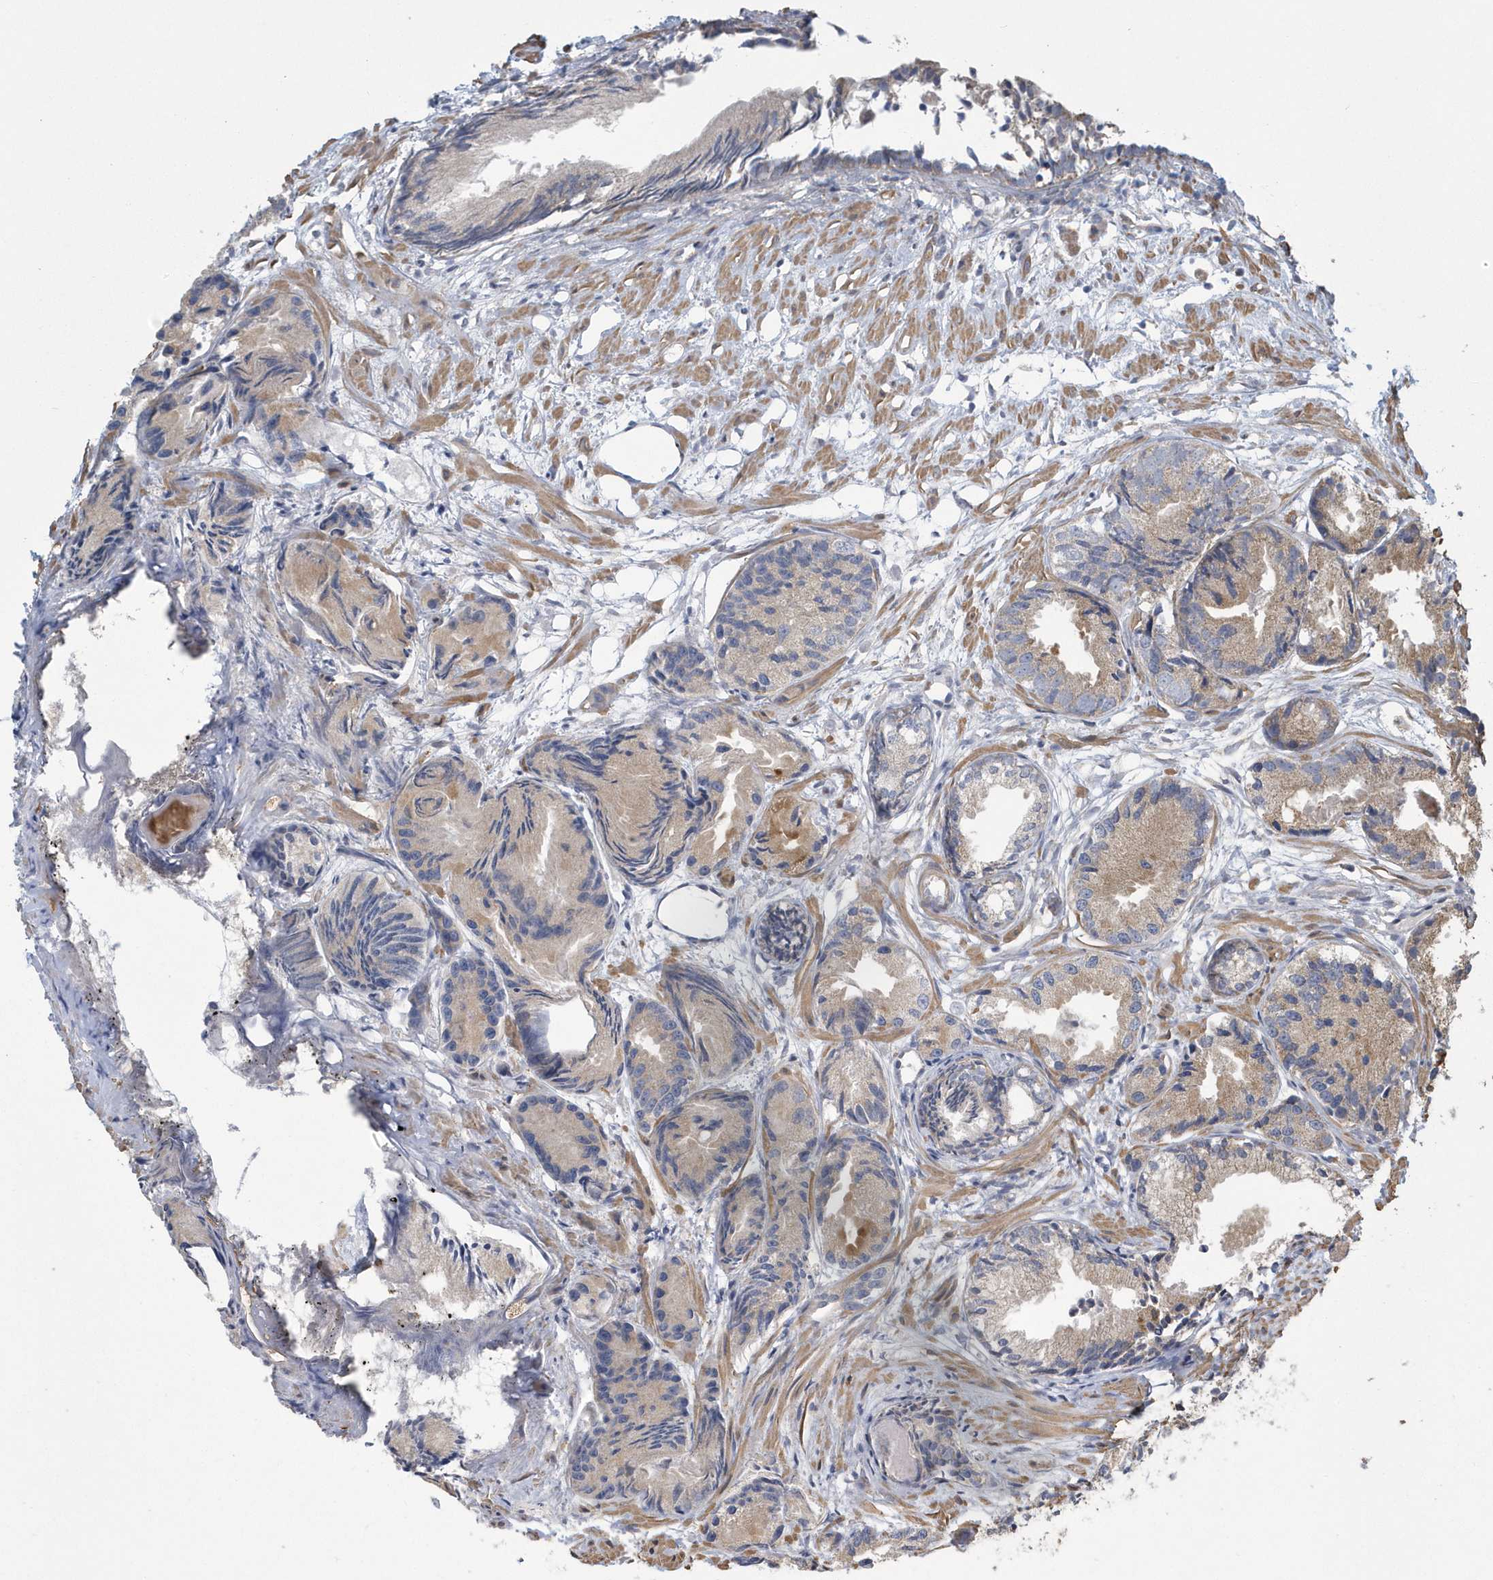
{"staining": {"intensity": "weak", "quantity": ">75%", "location": "cytoplasmic/membranous"}, "tissue": "prostate cancer", "cell_type": "Tumor cells", "image_type": "cancer", "snomed": [{"axis": "morphology", "description": "Adenocarcinoma, Low grade"}, {"axis": "topography", "description": "Prostate"}], "caption": "Approximately >75% of tumor cells in human prostate cancer show weak cytoplasmic/membranous protein staining as visualized by brown immunohistochemical staining.", "gene": "SLX9", "patient": {"sex": "male", "age": 88}}